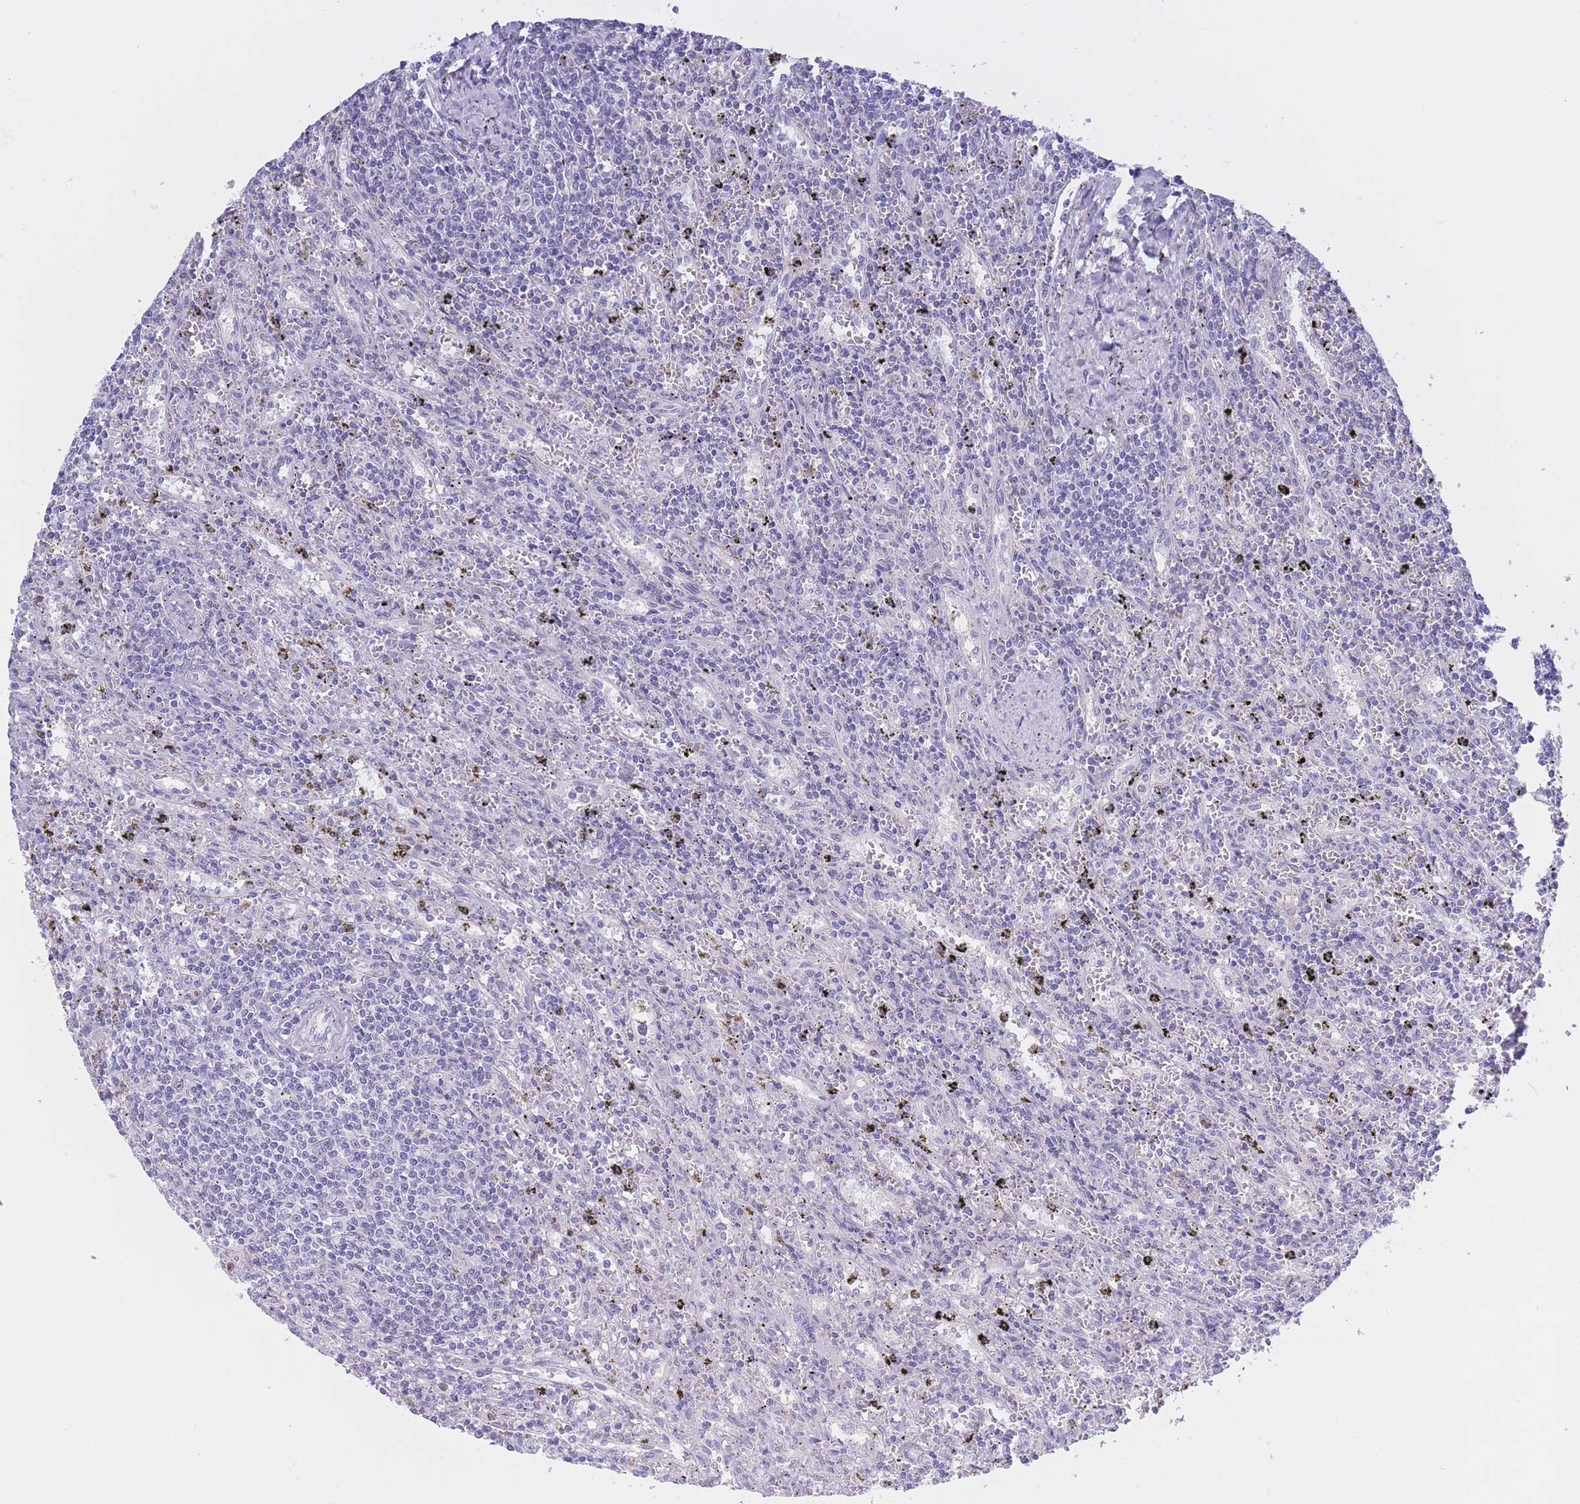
{"staining": {"intensity": "negative", "quantity": "none", "location": "none"}, "tissue": "lymphoma", "cell_type": "Tumor cells", "image_type": "cancer", "snomed": [{"axis": "morphology", "description": "Malignant lymphoma, non-Hodgkin's type, Low grade"}, {"axis": "topography", "description": "Spleen"}], "caption": "Tumor cells show no significant expression in lymphoma.", "gene": "BOP1", "patient": {"sex": "male", "age": 76}}